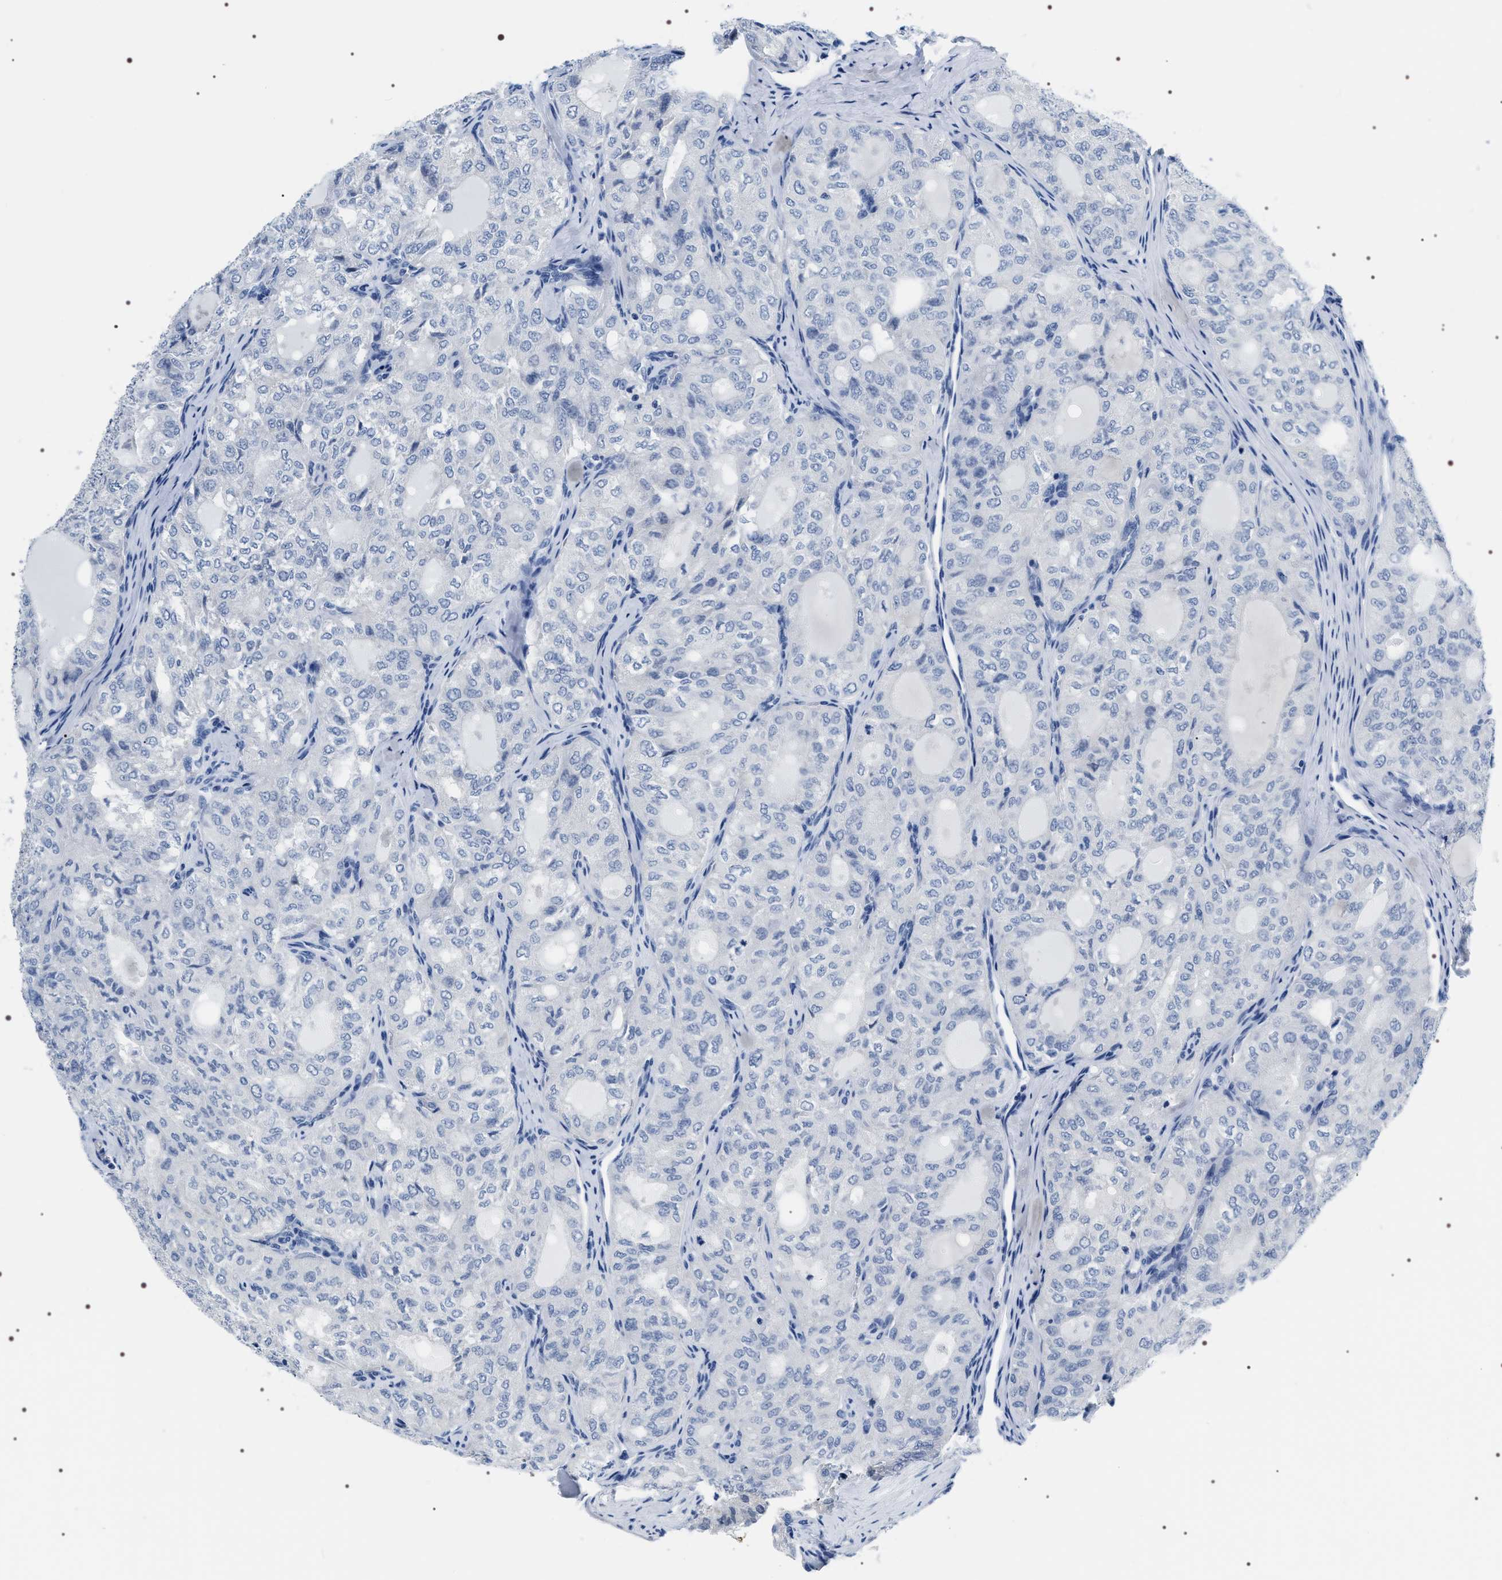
{"staining": {"intensity": "negative", "quantity": "none", "location": "none"}, "tissue": "thyroid cancer", "cell_type": "Tumor cells", "image_type": "cancer", "snomed": [{"axis": "morphology", "description": "Follicular adenoma carcinoma, NOS"}, {"axis": "topography", "description": "Thyroid gland"}], "caption": "This is an immunohistochemistry image of human thyroid cancer. There is no positivity in tumor cells.", "gene": "ADH4", "patient": {"sex": "male", "age": 75}}